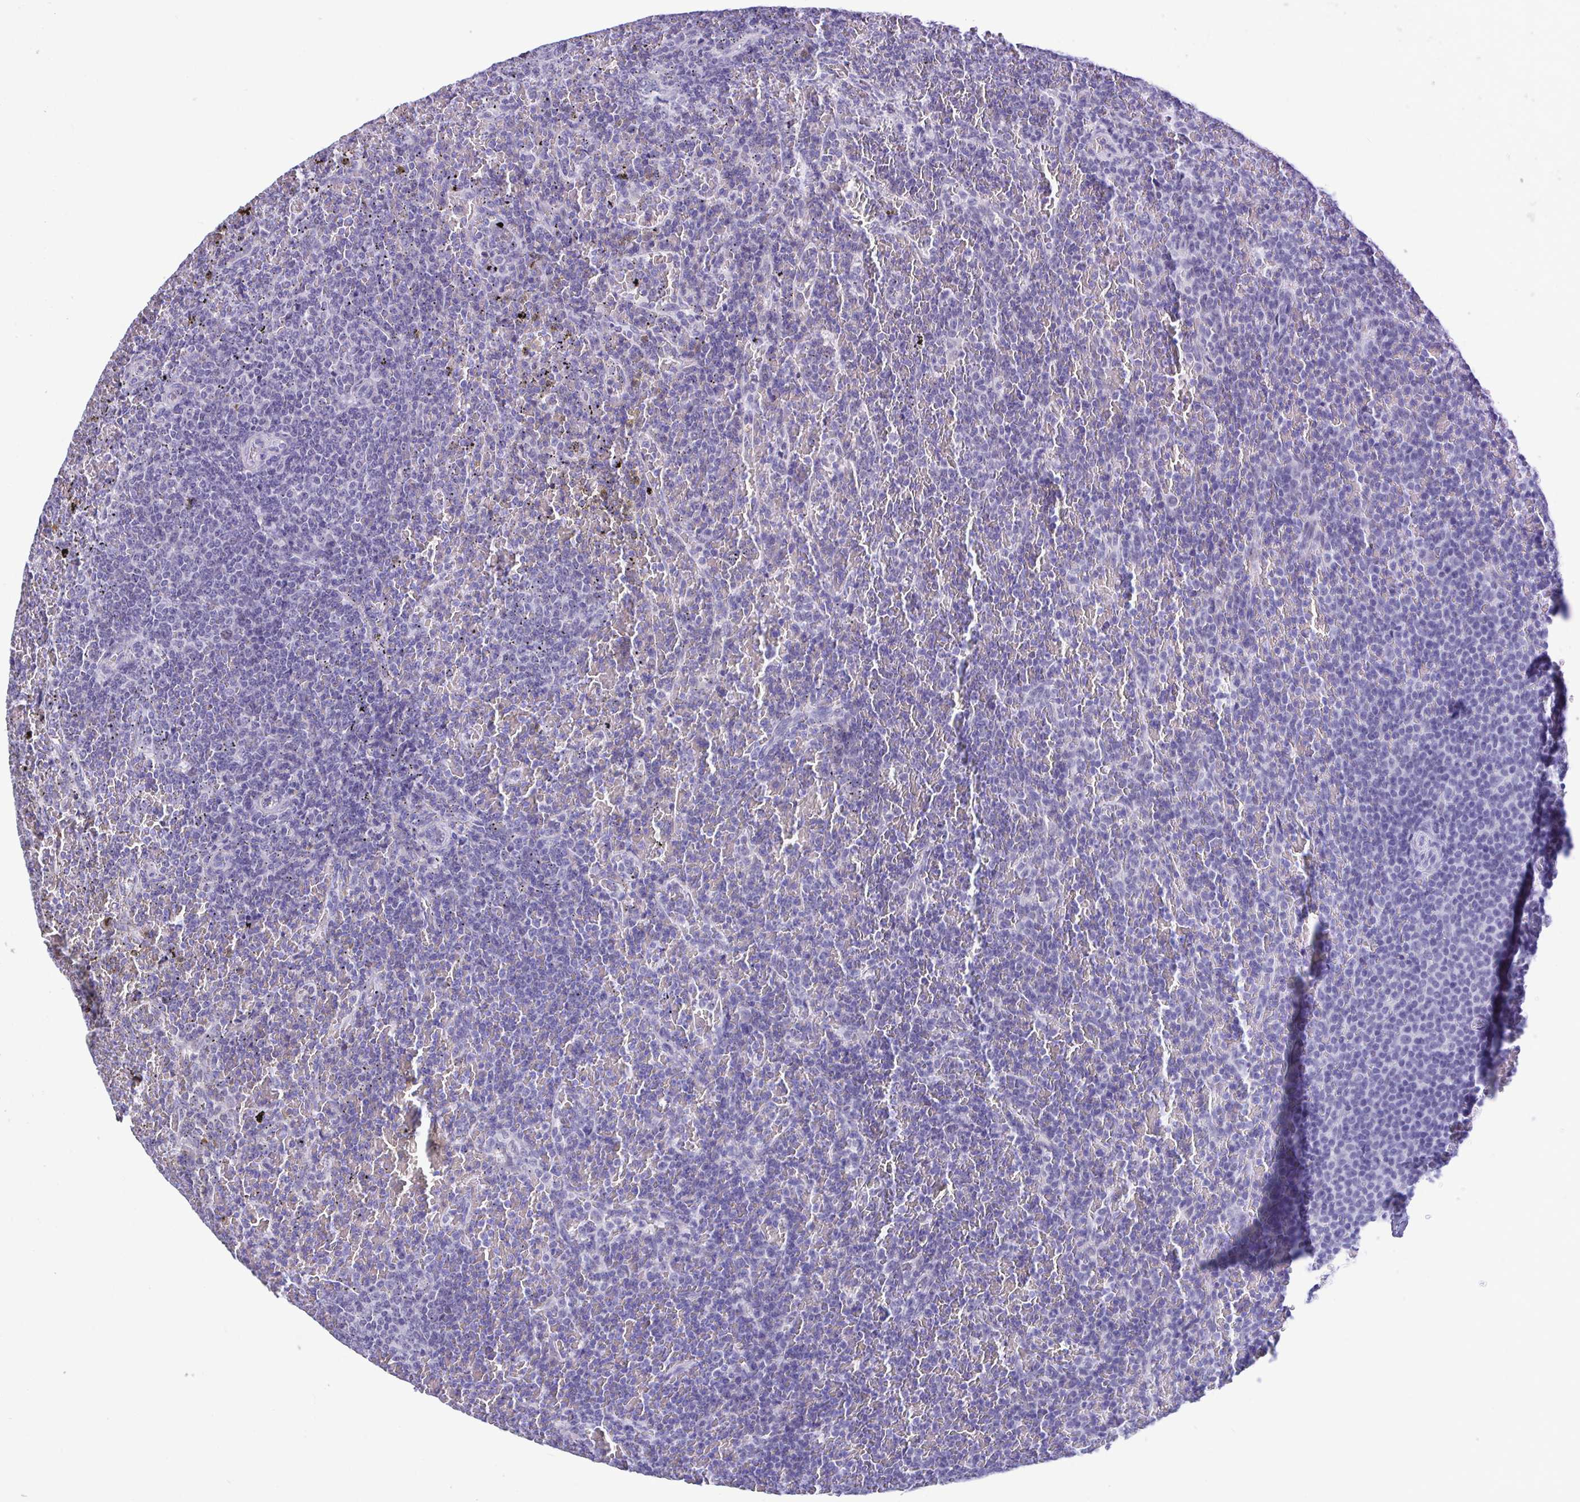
{"staining": {"intensity": "negative", "quantity": "none", "location": "none"}, "tissue": "lymphoma", "cell_type": "Tumor cells", "image_type": "cancer", "snomed": [{"axis": "morphology", "description": "Malignant lymphoma, non-Hodgkin's type, Low grade"}, {"axis": "topography", "description": "Spleen"}], "caption": "IHC of malignant lymphoma, non-Hodgkin's type (low-grade) demonstrates no staining in tumor cells. (DAB immunohistochemistry (IHC), high magnification).", "gene": "PERM1", "patient": {"sex": "female", "age": 77}}